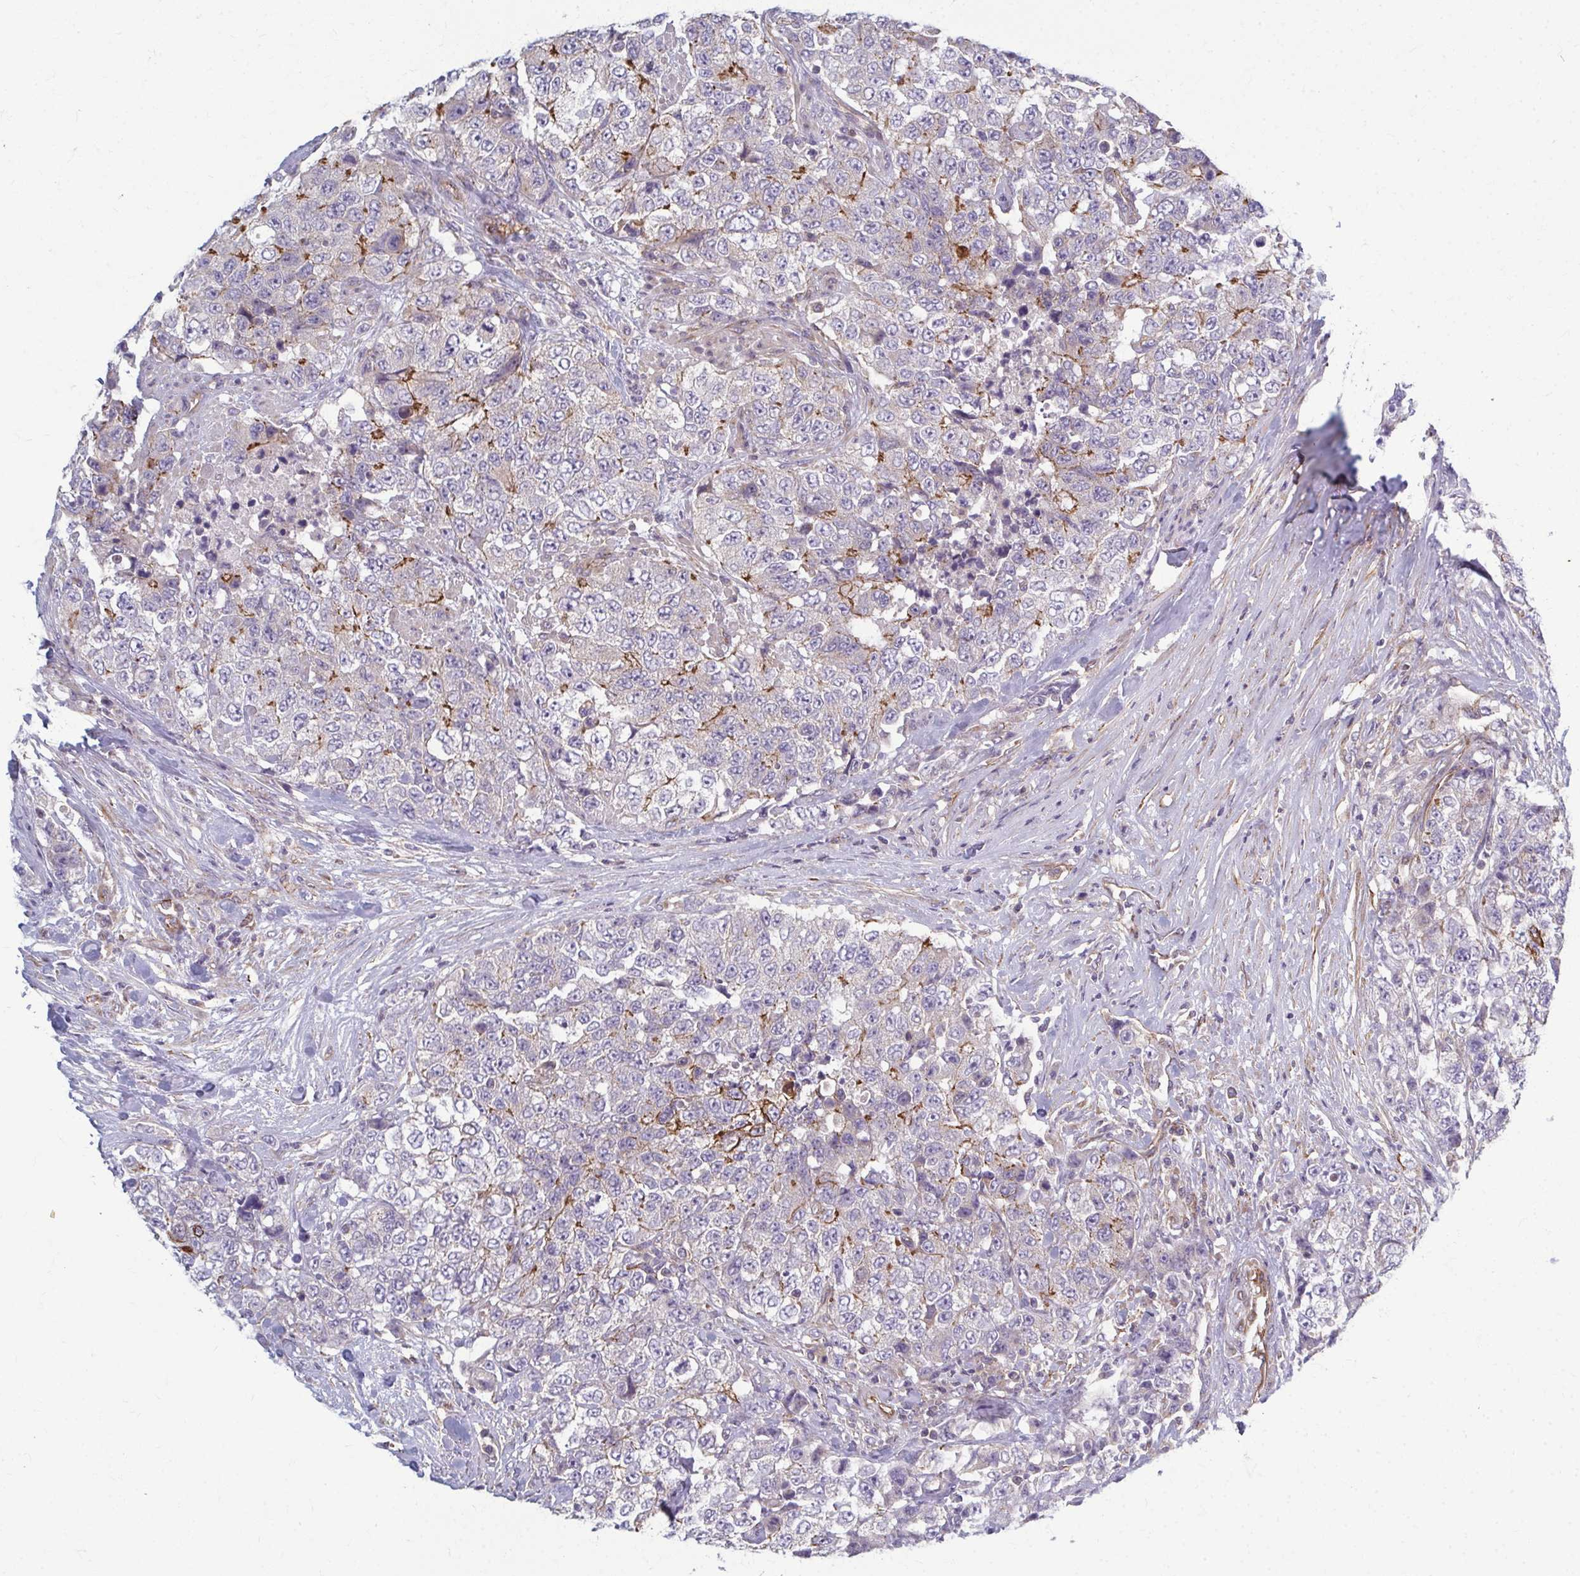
{"staining": {"intensity": "moderate", "quantity": "<25%", "location": "cytoplasmic/membranous"}, "tissue": "urothelial cancer", "cell_type": "Tumor cells", "image_type": "cancer", "snomed": [{"axis": "morphology", "description": "Urothelial carcinoma, High grade"}, {"axis": "topography", "description": "Urinary bladder"}], "caption": "A low amount of moderate cytoplasmic/membranous expression is present in approximately <25% of tumor cells in urothelial carcinoma (high-grade) tissue.", "gene": "EID2B", "patient": {"sex": "female", "age": 78}}